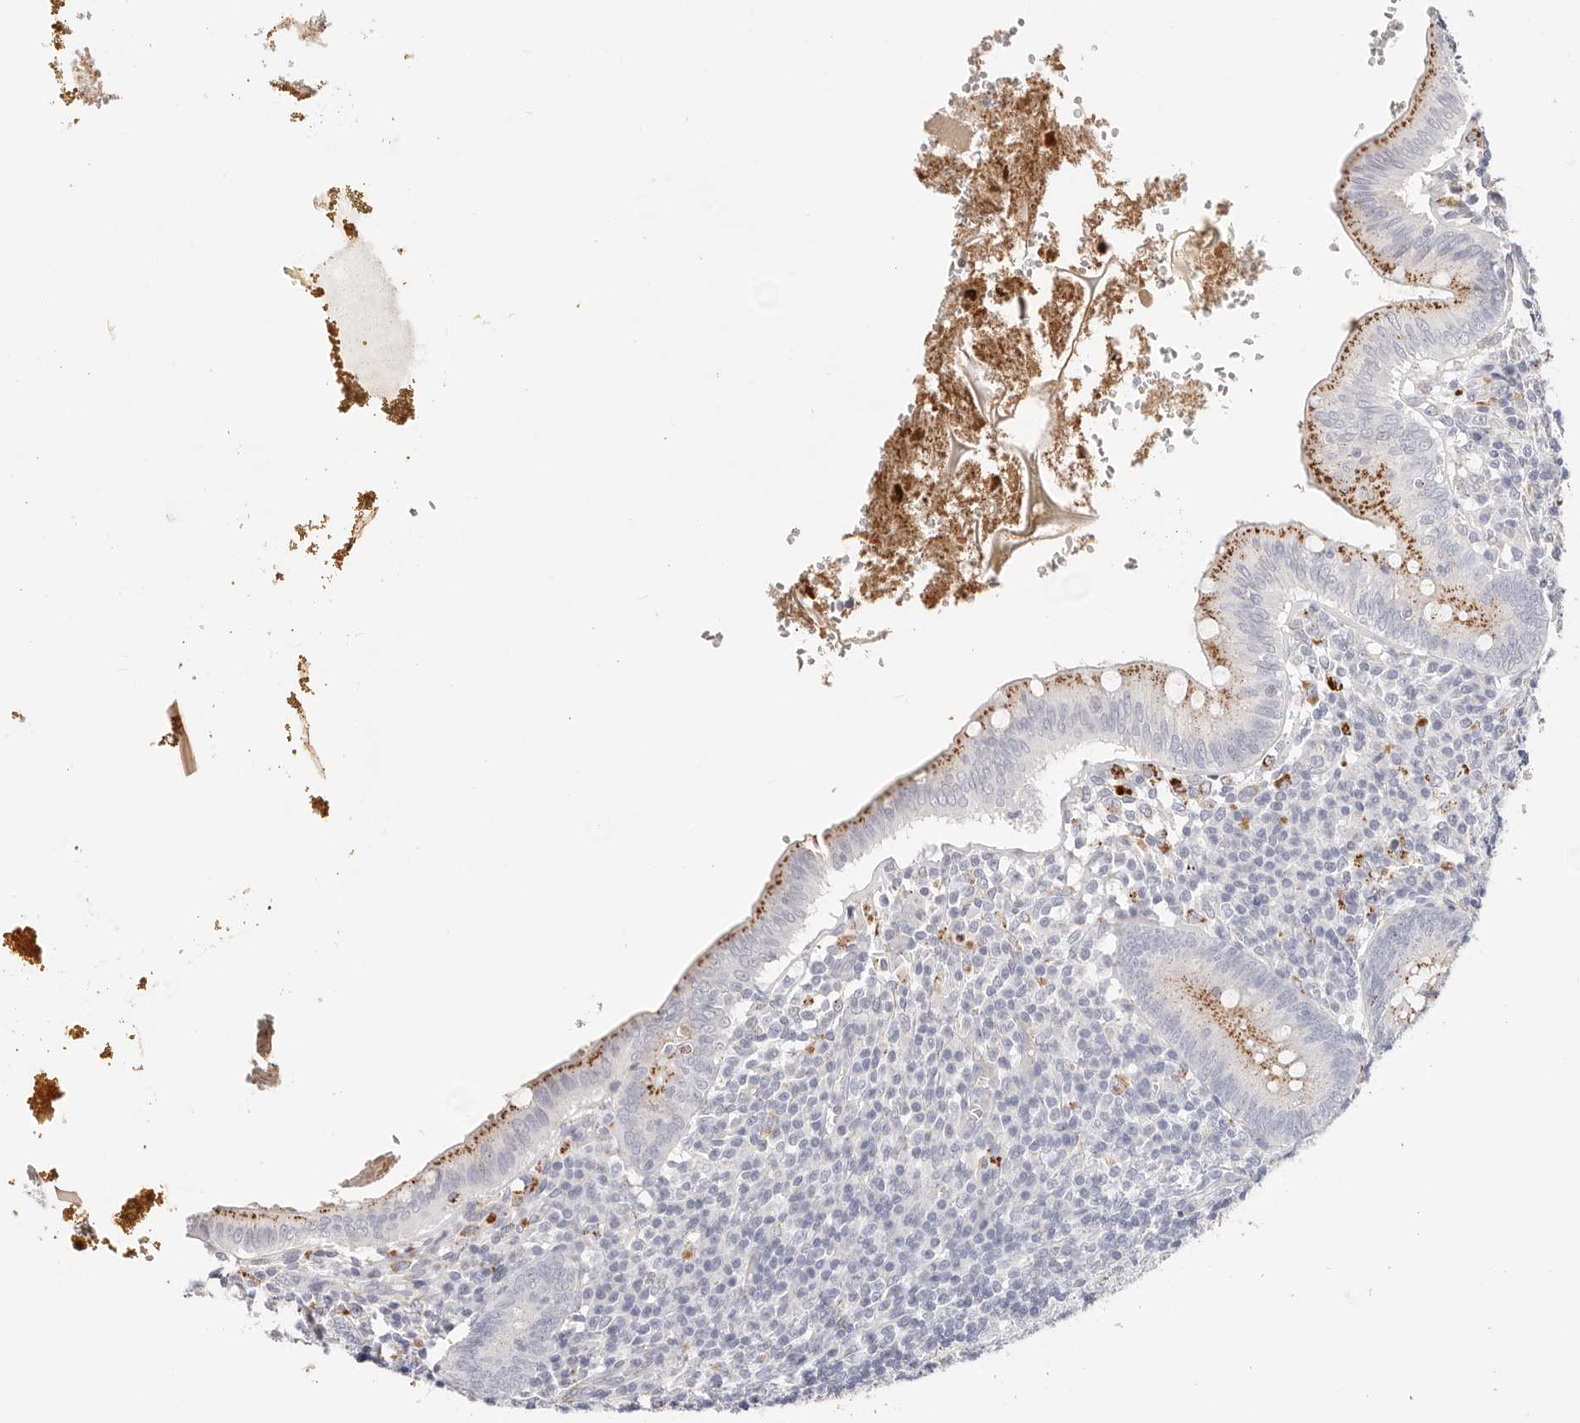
{"staining": {"intensity": "moderate", "quantity": "25%-75%", "location": "cytoplasmic/membranous"}, "tissue": "appendix", "cell_type": "Glandular cells", "image_type": "normal", "snomed": [{"axis": "morphology", "description": "Normal tissue, NOS"}, {"axis": "topography", "description": "Appendix"}], "caption": "Brown immunohistochemical staining in normal appendix exhibits moderate cytoplasmic/membranous staining in approximately 25%-75% of glandular cells.", "gene": "STKLD1", "patient": {"sex": "male", "age": 8}}